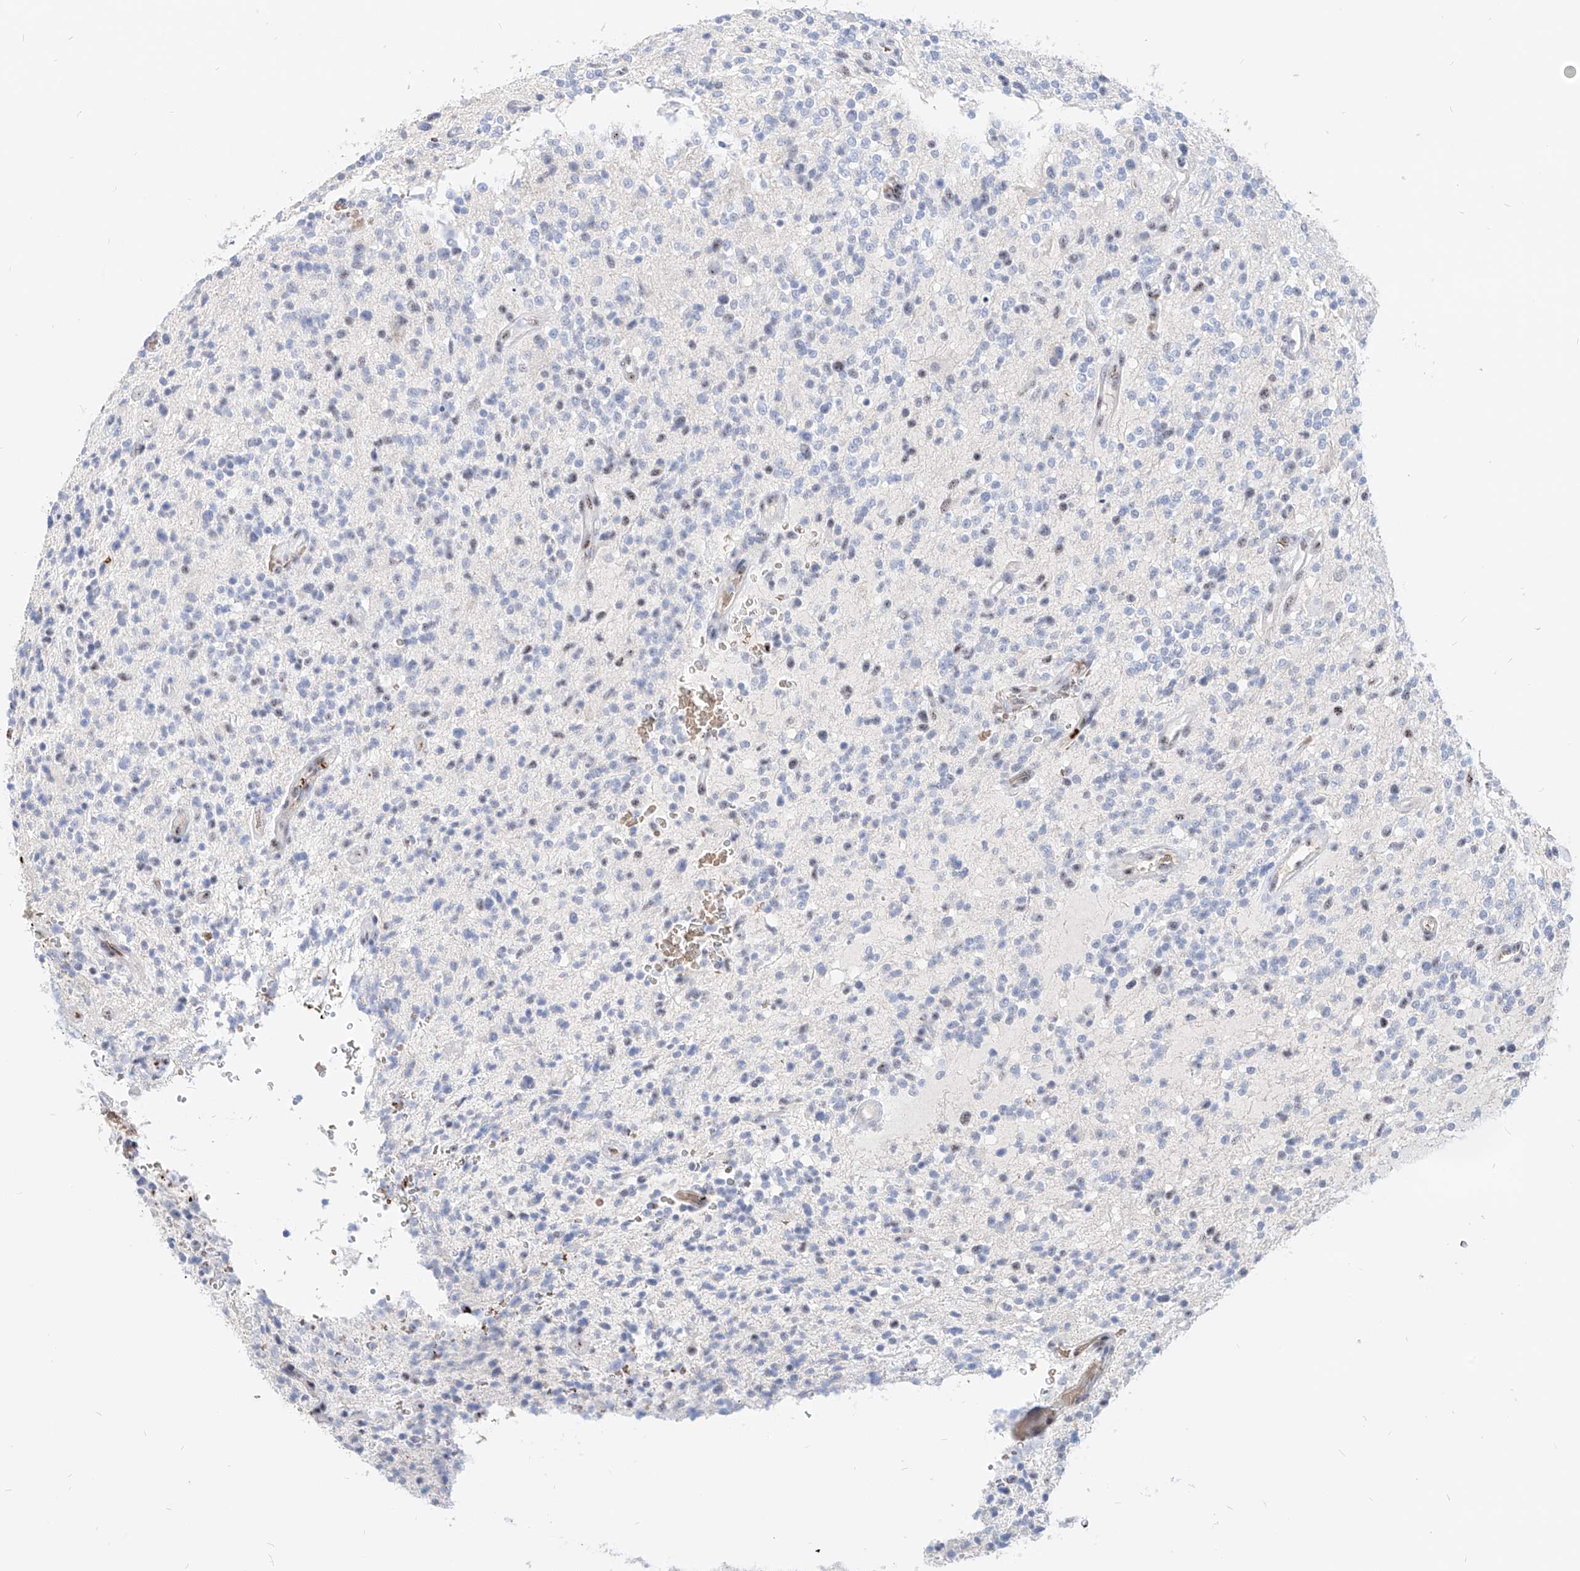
{"staining": {"intensity": "negative", "quantity": "none", "location": "none"}, "tissue": "glioma", "cell_type": "Tumor cells", "image_type": "cancer", "snomed": [{"axis": "morphology", "description": "Glioma, malignant, High grade"}, {"axis": "topography", "description": "Brain"}], "caption": "This is an immunohistochemistry photomicrograph of malignant high-grade glioma. There is no positivity in tumor cells.", "gene": "ZFP42", "patient": {"sex": "male", "age": 48}}